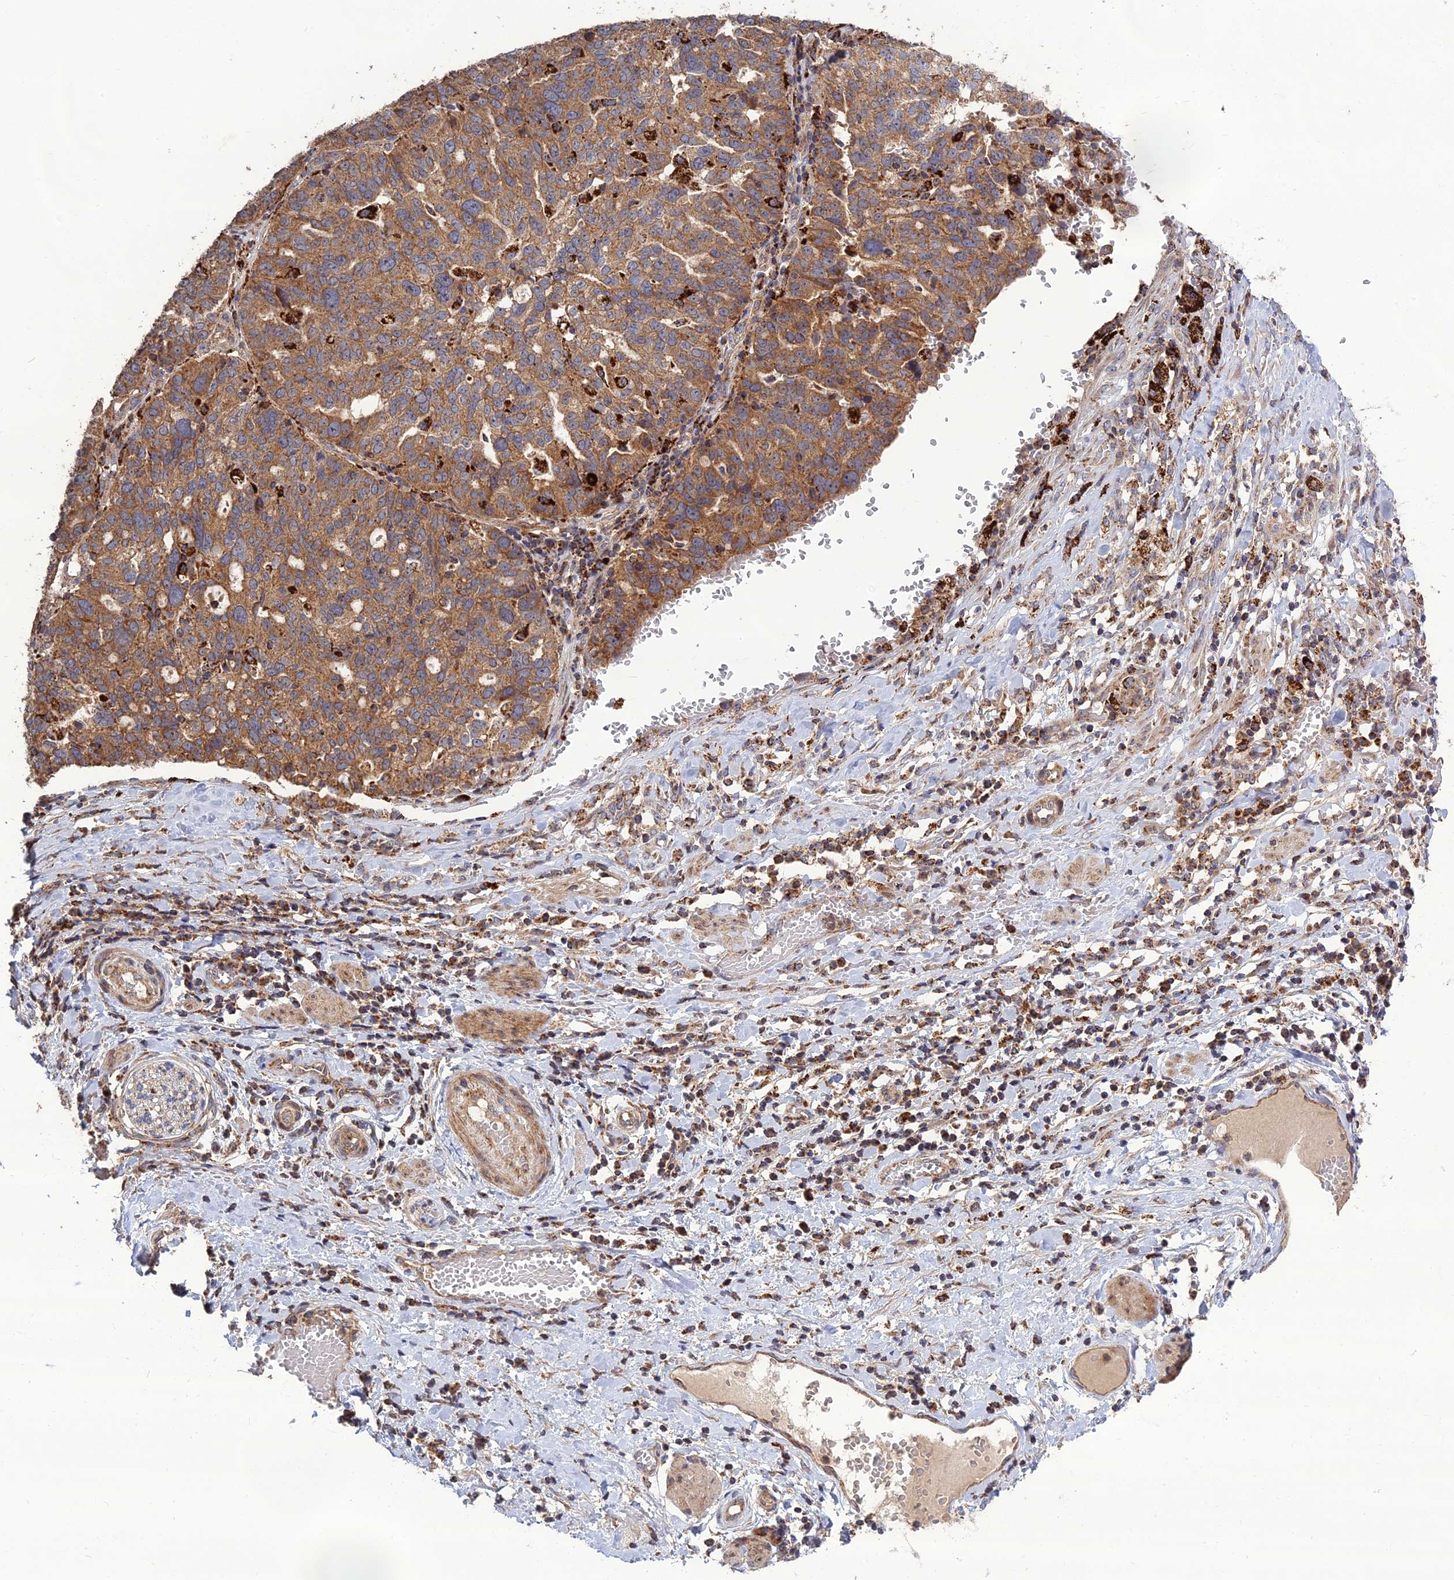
{"staining": {"intensity": "moderate", "quantity": ">75%", "location": "cytoplasmic/membranous"}, "tissue": "ovarian cancer", "cell_type": "Tumor cells", "image_type": "cancer", "snomed": [{"axis": "morphology", "description": "Cystadenocarcinoma, serous, NOS"}, {"axis": "topography", "description": "Ovary"}], "caption": "Serous cystadenocarcinoma (ovarian) stained with DAB (3,3'-diaminobenzidine) immunohistochemistry displays medium levels of moderate cytoplasmic/membranous positivity in about >75% of tumor cells. Nuclei are stained in blue.", "gene": "RIC8B", "patient": {"sex": "female", "age": 59}}